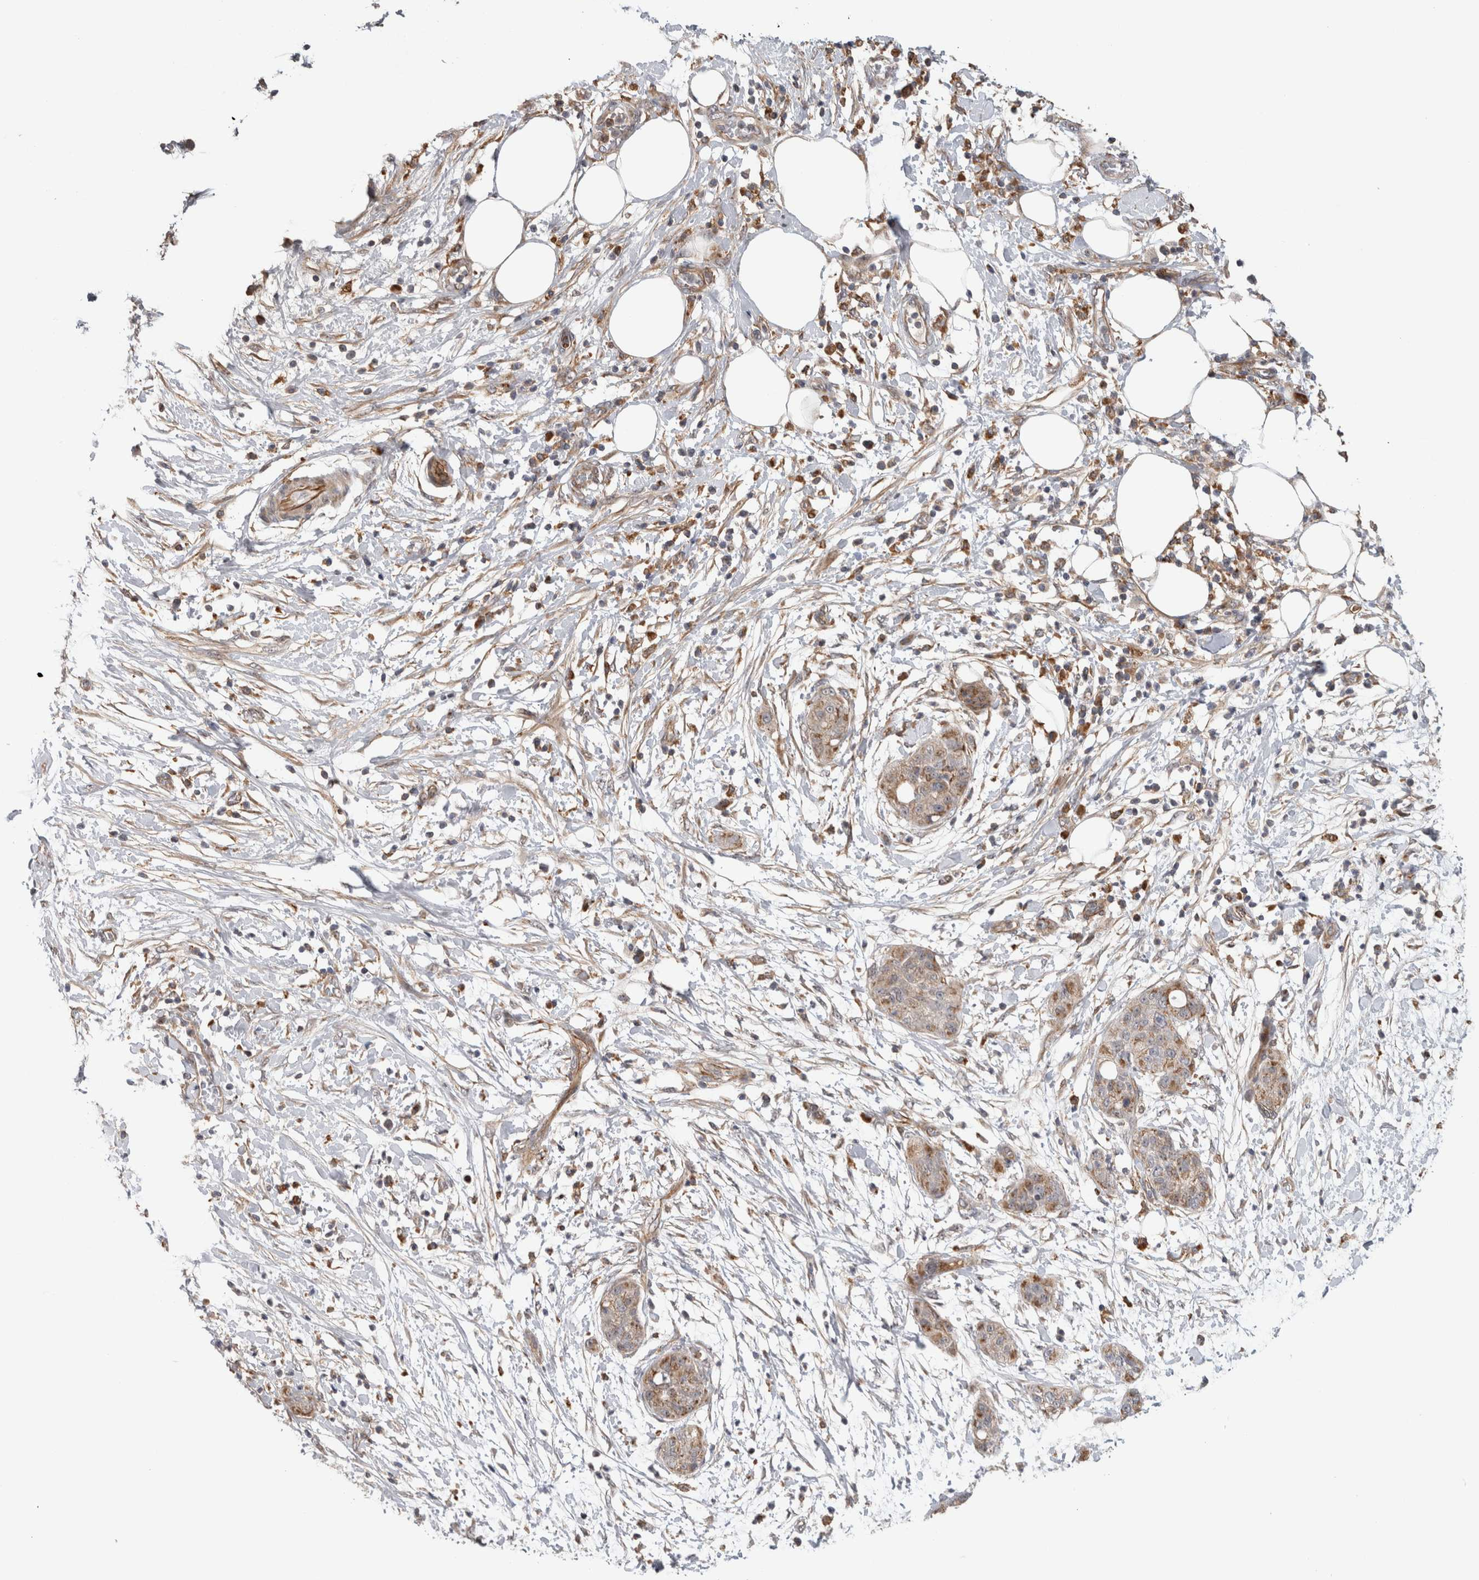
{"staining": {"intensity": "moderate", "quantity": ">75%", "location": "cytoplasmic/membranous"}, "tissue": "pancreatic cancer", "cell_type": "Tumor cells", "image_type": "cancer", "snomed": [{"axis": "morphology", "description": "Adenocarcinoma, NOS"}, {"axis": "topography", "description": "Pancreas"}], "caption": "Immunohistochemical staining of human pancreatic cancer displays moderate cytoplasmic/membranous protein expression in about >75% of tumor cells. The staining is performed using DAB (3,3'-diaminobenzidine) brown chromogen to label protein expression. The nuclei are counter-stained blue using hematoxylin.", "gene": "ADGRL3", "patient": {"sex": "female", "age": 78}}